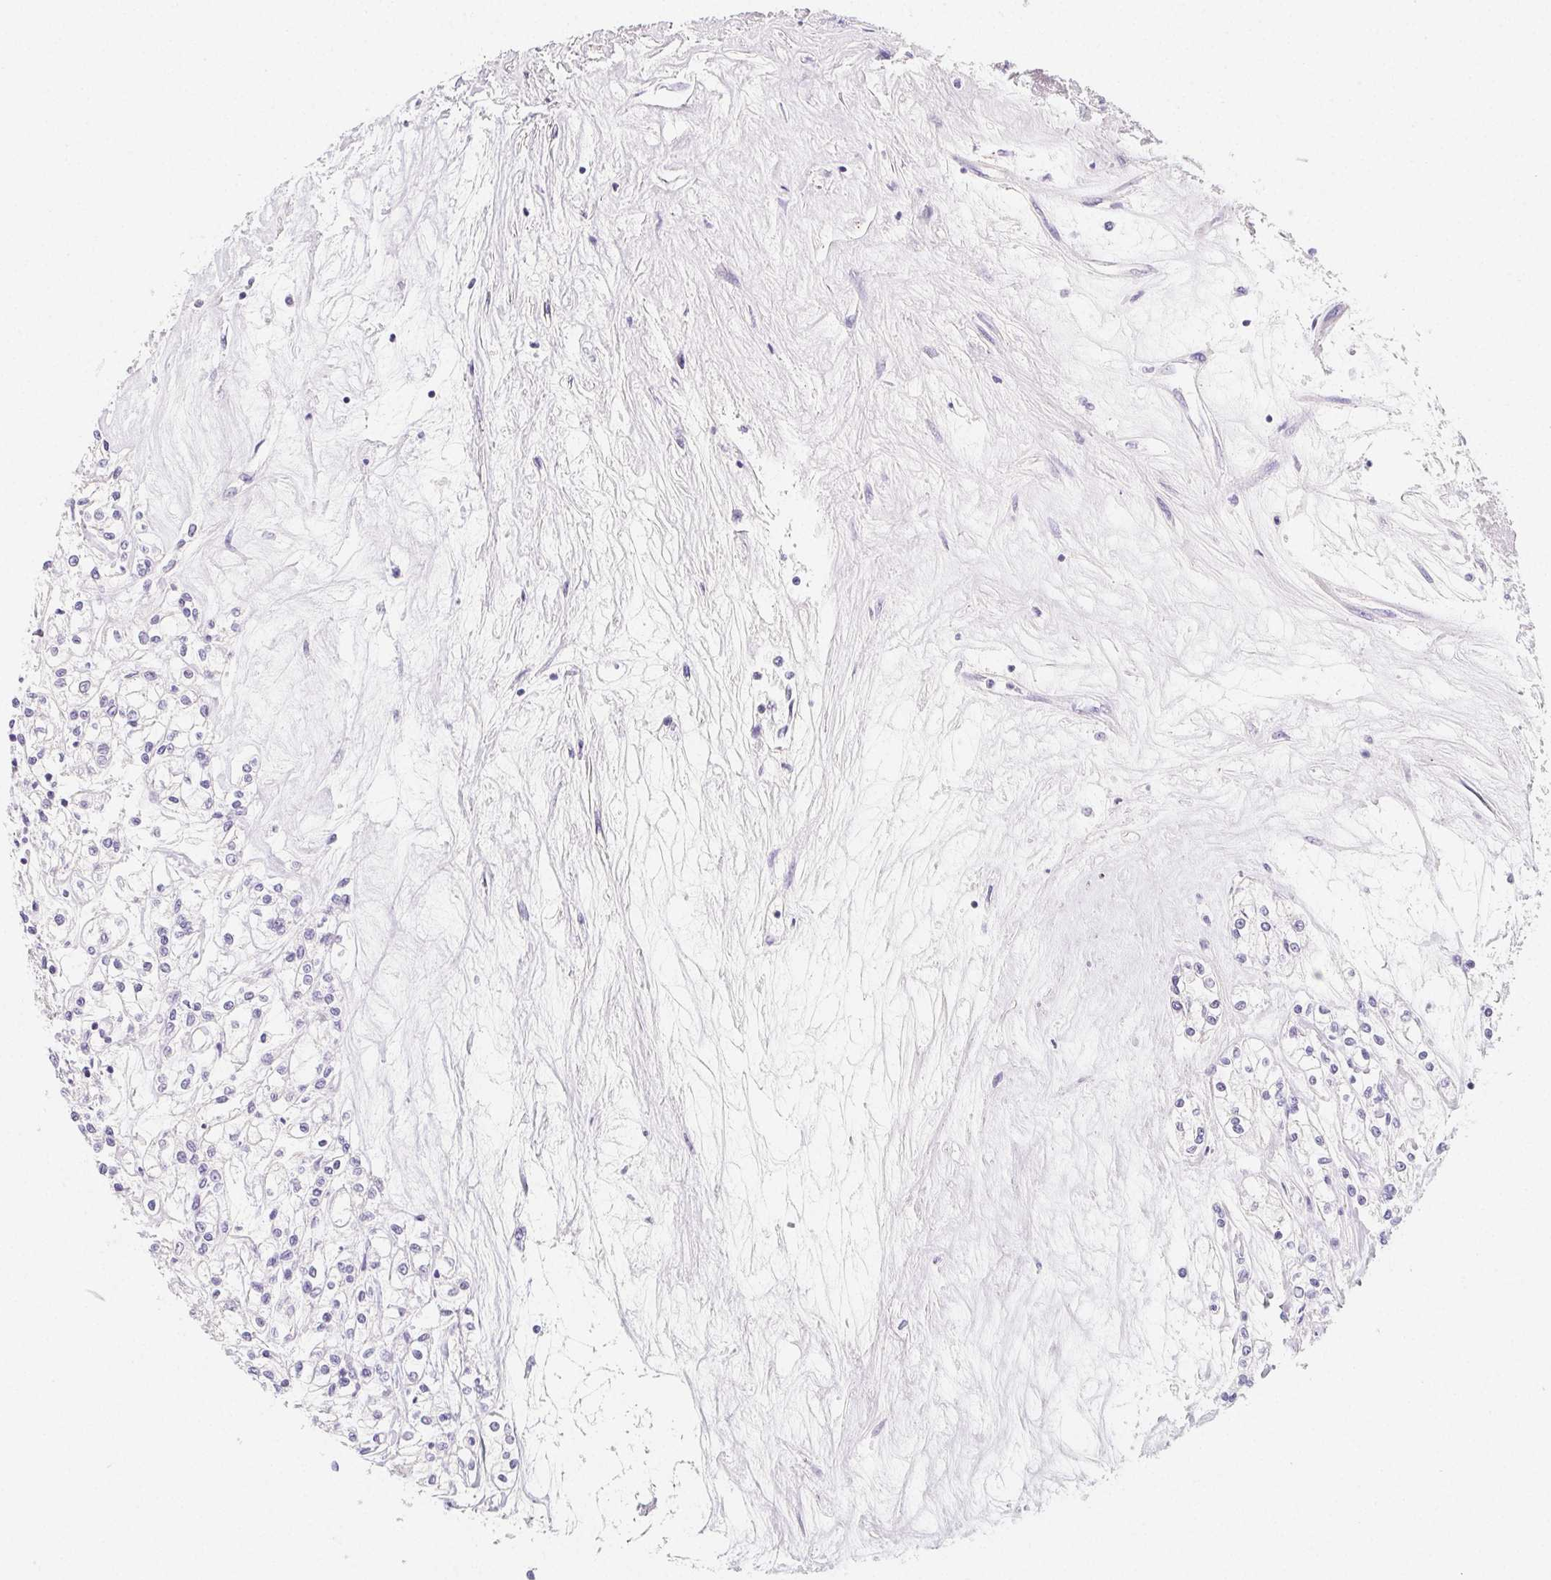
{"staining": {"intensity": "negative", "quantity": "none", "location": "none"}, "tissue": "renal cancer", "cell_type": "Tumor cells", "image_type": "cancer", "snomed": [{"axis": "morphology", "description": "Adenocarcinoma, NOS"}, {"axis": "topography", "description": "Kidney"}], "caption": "This is a photomicrograph of immunohistochemistry (IHC) staining of renal adenocarcinoma, which shows no staining in tumor cells.", "gene": "ZBBX", "patient": {"sex": "female", "age": 59}}